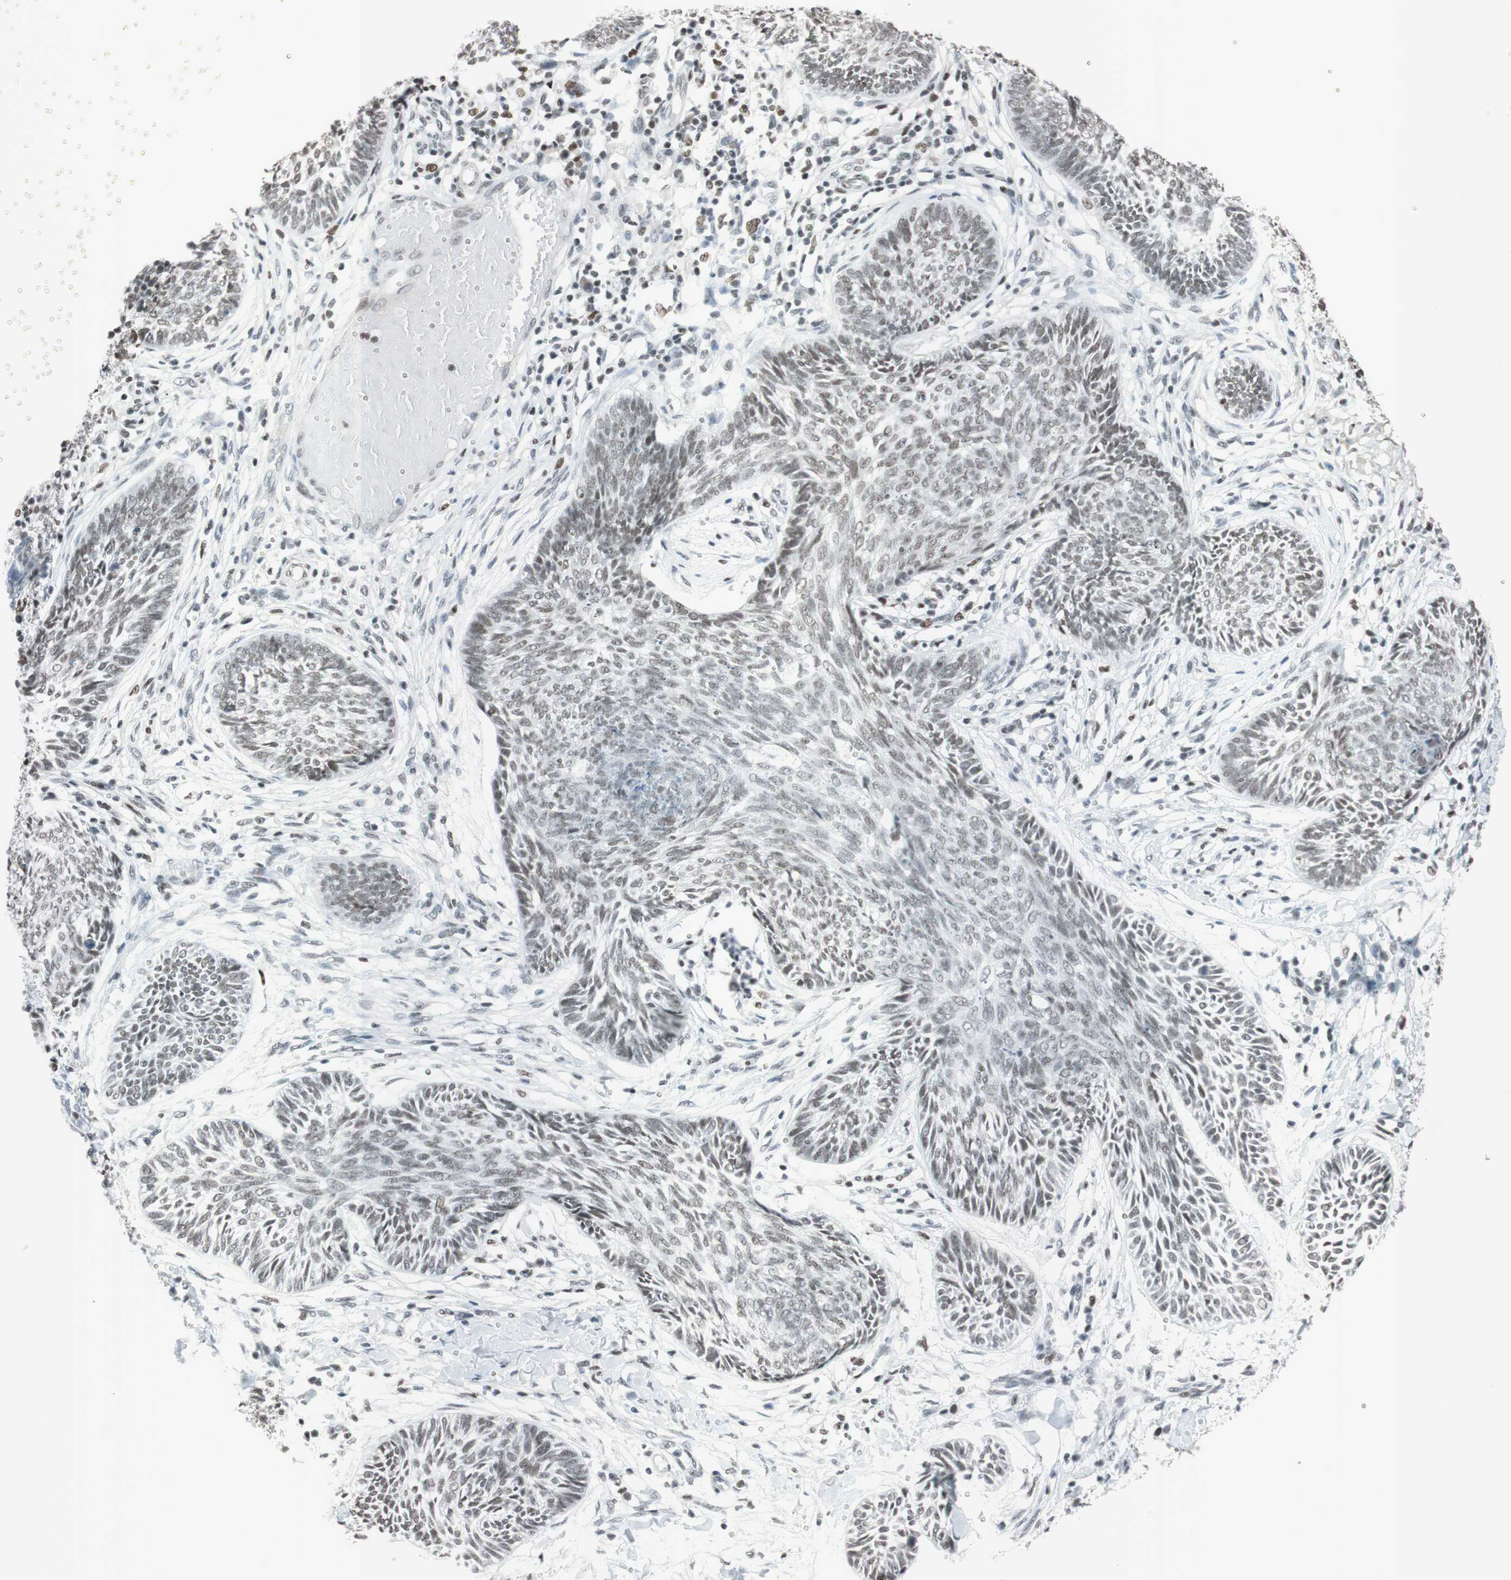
{"staining": {"intensity": "weak", "quantity": "25%-75%", "location": "nuclear"}, "tissue": "skin cancer", "cell_type": "Tumor cells", "image_type": "cancer", "snomed": [{"axis": "morphology", "description": "Papilloma, NOS"}, {"axis": "morphology", "description": "Basal cell carcinoma"}, {"axis": "topography", "description": "Skin"}], "caption": "The image shows a brown stain indicating the presence of a protein in the nuclear of tumor cells in skin basal cell carcinoma. Using DAB (3,3'-diaminobenzidine) (brown) and hematoxylin (blue) stains, captured at high magnification using brightfield microscopy.", "gene": "ARID1A", "patient": {"sex": "male", "age": 87}}